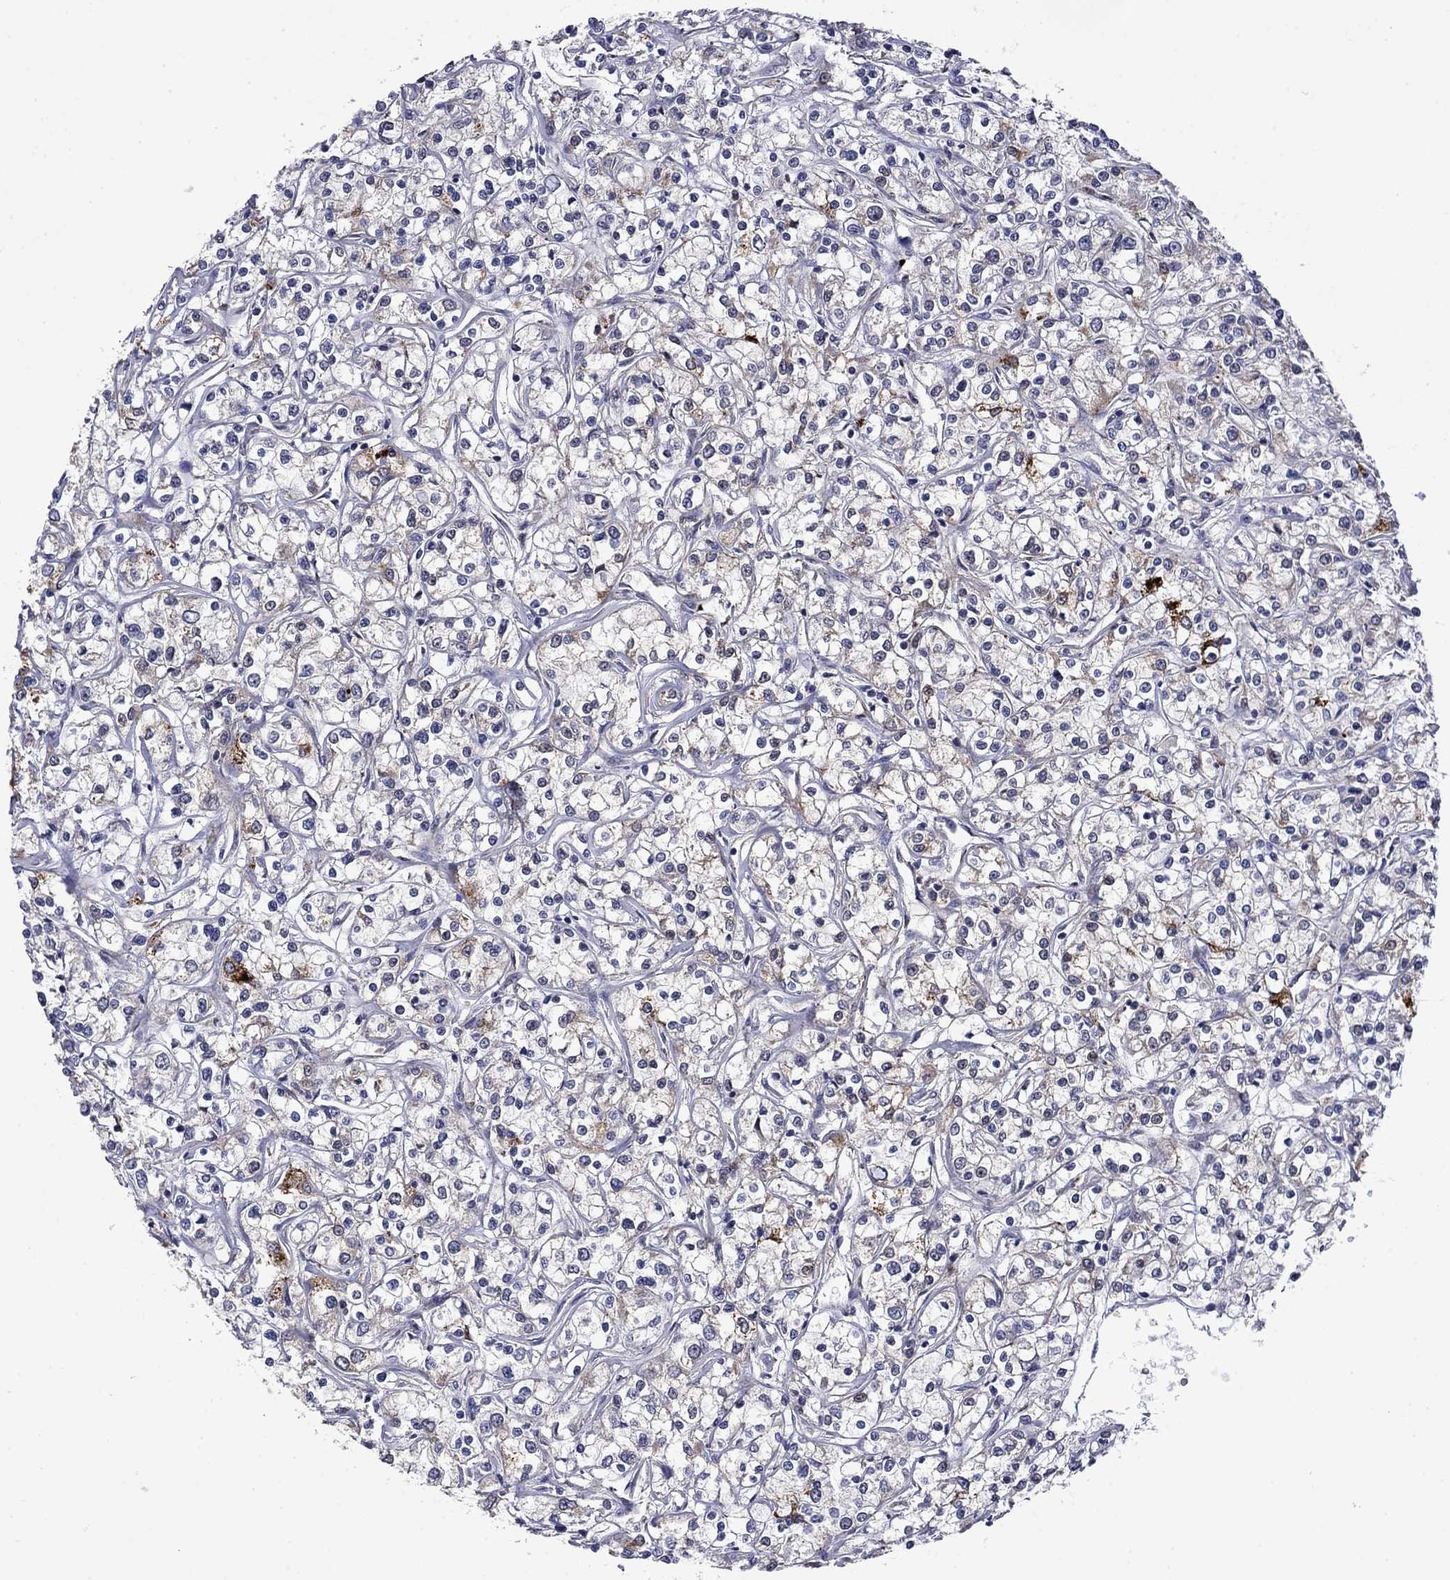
{"staining": {"intensity": "negative", "quantity": "none", "location": "none"}, "tissue": "renal cancer", "cell_type": "Tumor cells", "image_type": "cancer", "snomed": [{"axis": "morphology", "description": "Adenocarcinoma, NOS"}, {"axis": "topography", "description": "Kidney"}], "caption": "Protein analysis of renal adenocarcinoma exhibits no significant expression in tumor cells.", "gene": "TPMT", "patient": {"sex": "female", "age": 59}}